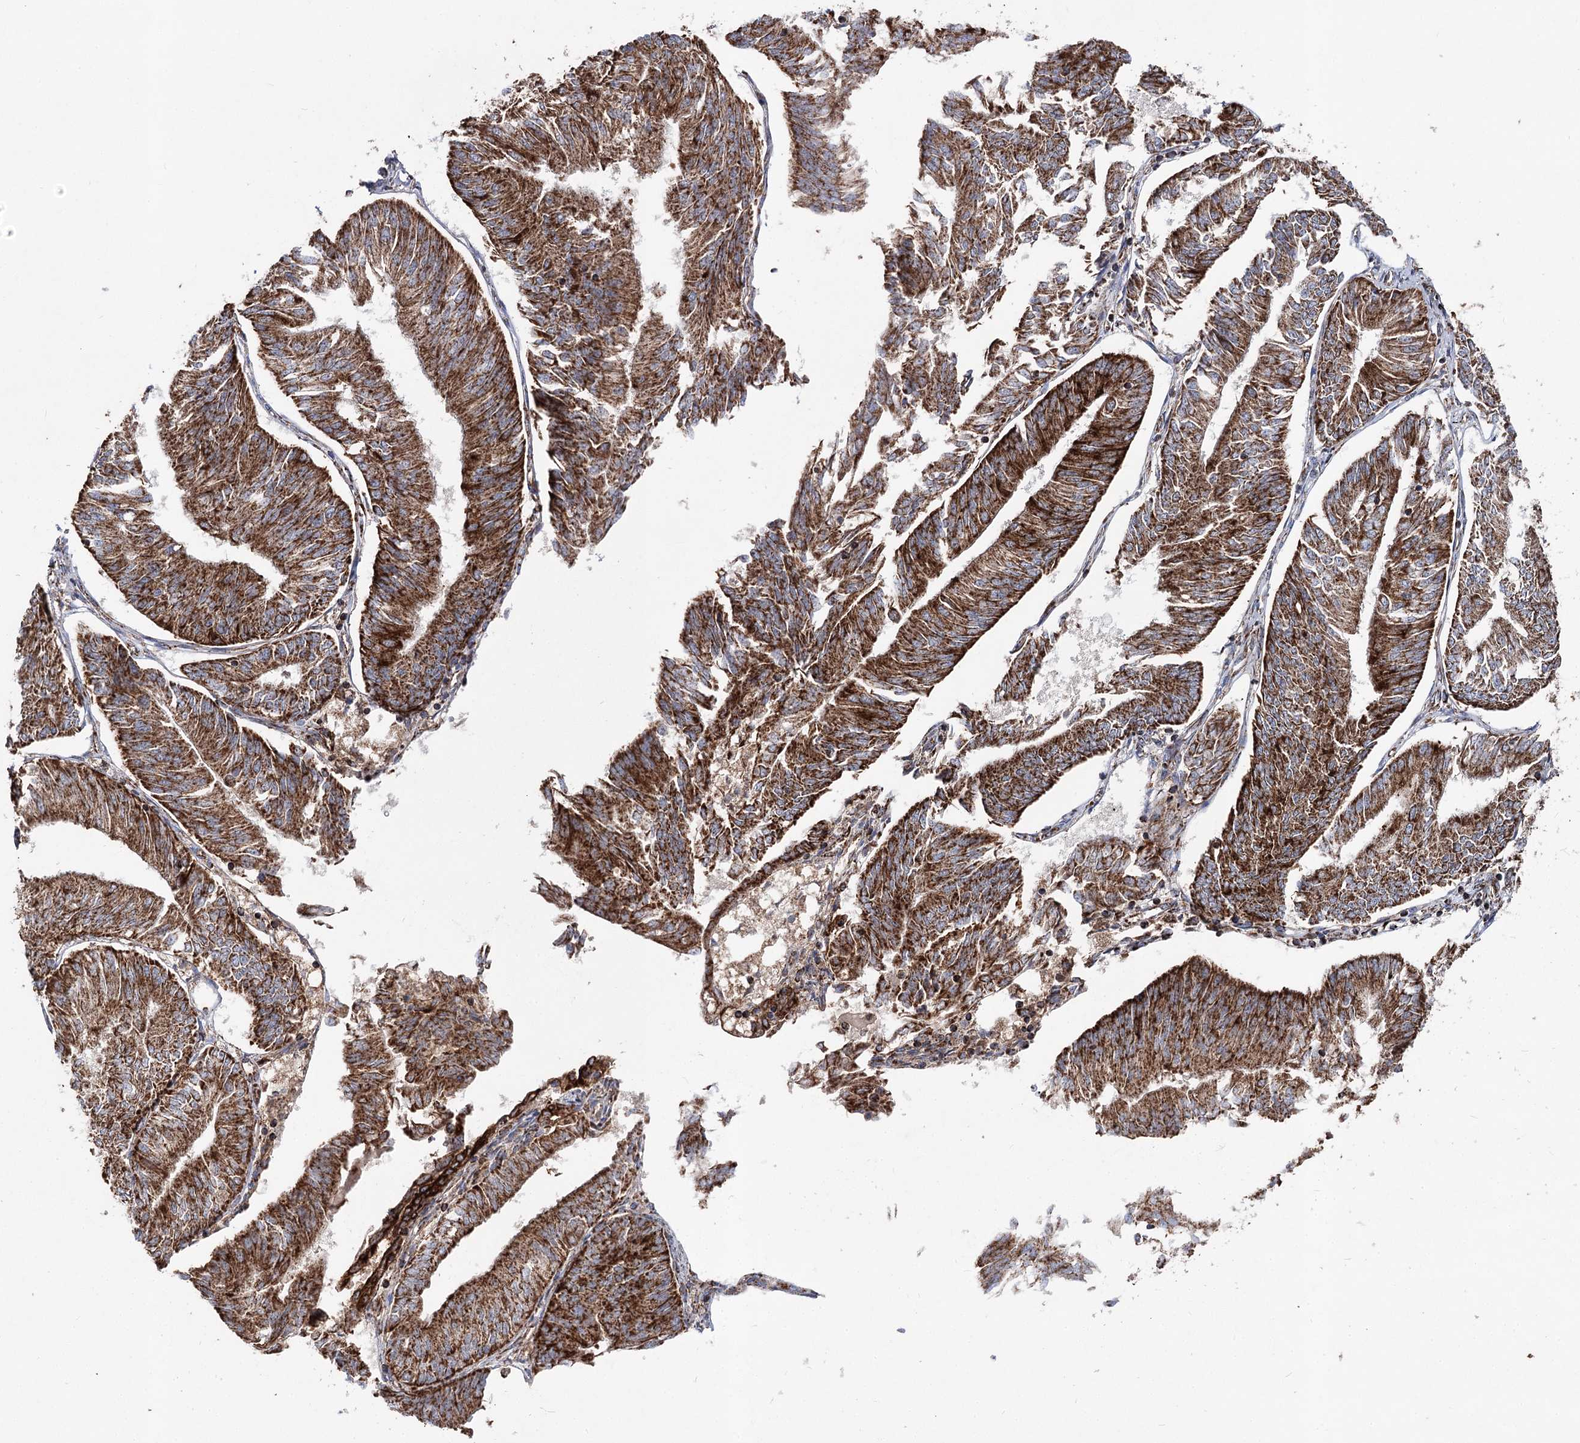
{"staining": {"intensity": "strong", "quantity": ">75%", "location": "cytoplasmic/membranous"}, "tissue": "endometrial cancer", "cell_type": "Tumor cells", "image_type": "cancer", "snomed": [{"axis": "morphology", "description": "Adenocarcinoma, NOS"}, {"axis": "topography", "description": "Endometrium"}], "caption": "Tumor cells show high levels of strong cytoplasmic/membranous staining in approximately >75% of cells in human endometrial cancer (adenocarcinoma).", "gene": "MSANTD2", "patient": {"sex": "female", "age": 58}}